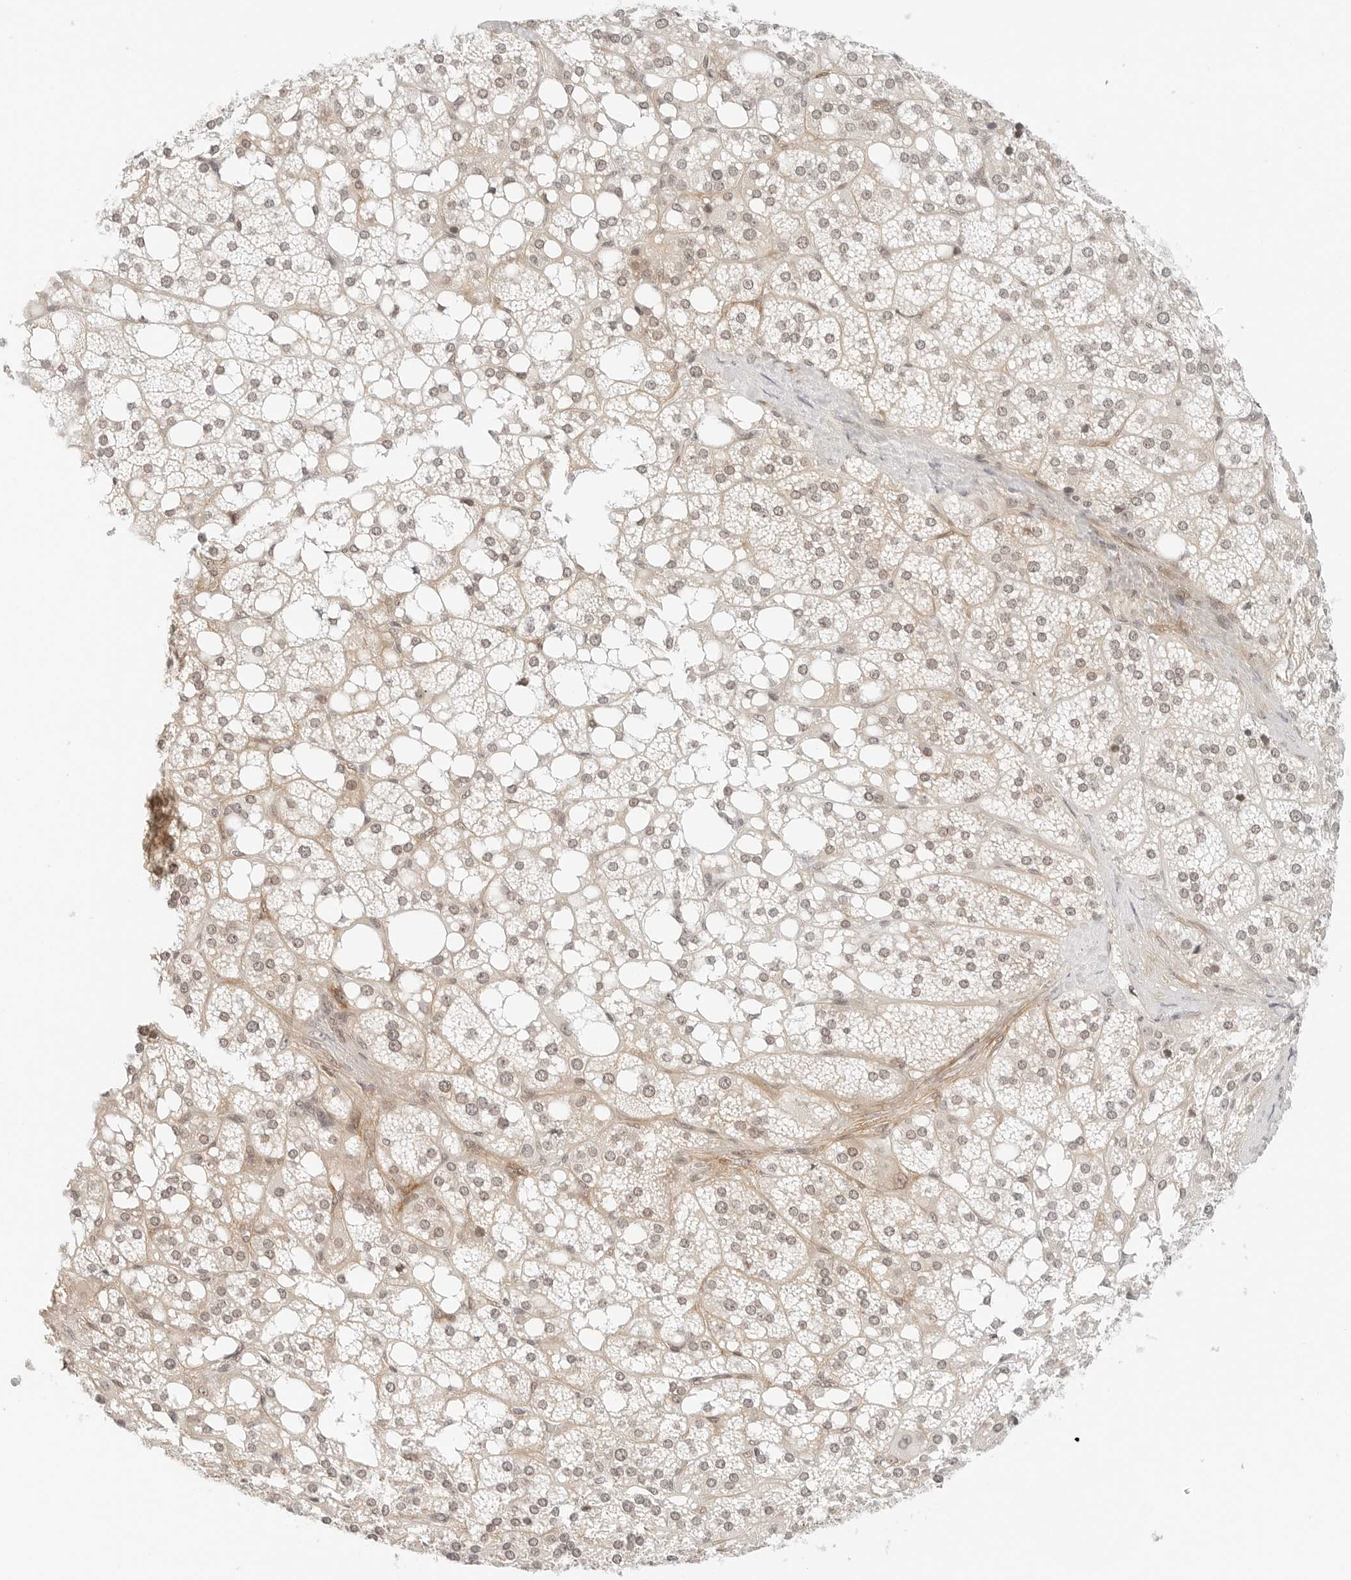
{"staining": {"intensity": "moderate", "quantity": "<25%", "location": "cytoplasmic/membranous,nuclear"}, "tissue": "adrenal gland", "cell_type": "Glandular cells", "image_type": "normal", "snomed": [{"axis": "morphology", "description": "Normal tissue, NOS"}, {"axis": "topography", "description": "Adrenal gland"}], "caption": "Immunohistochemistry (IHC) (DAB (3,3'-diaminobenzidine)) staining of normal adrenal gland reveals moderate cytoplasmic/membranous,nuclear protein positivity in about <25% of glandular cells. (IHC, brightfield microscopy, high magnification).", "gene": "NEO1", "patient": {"sex": "female", "age": 59}}